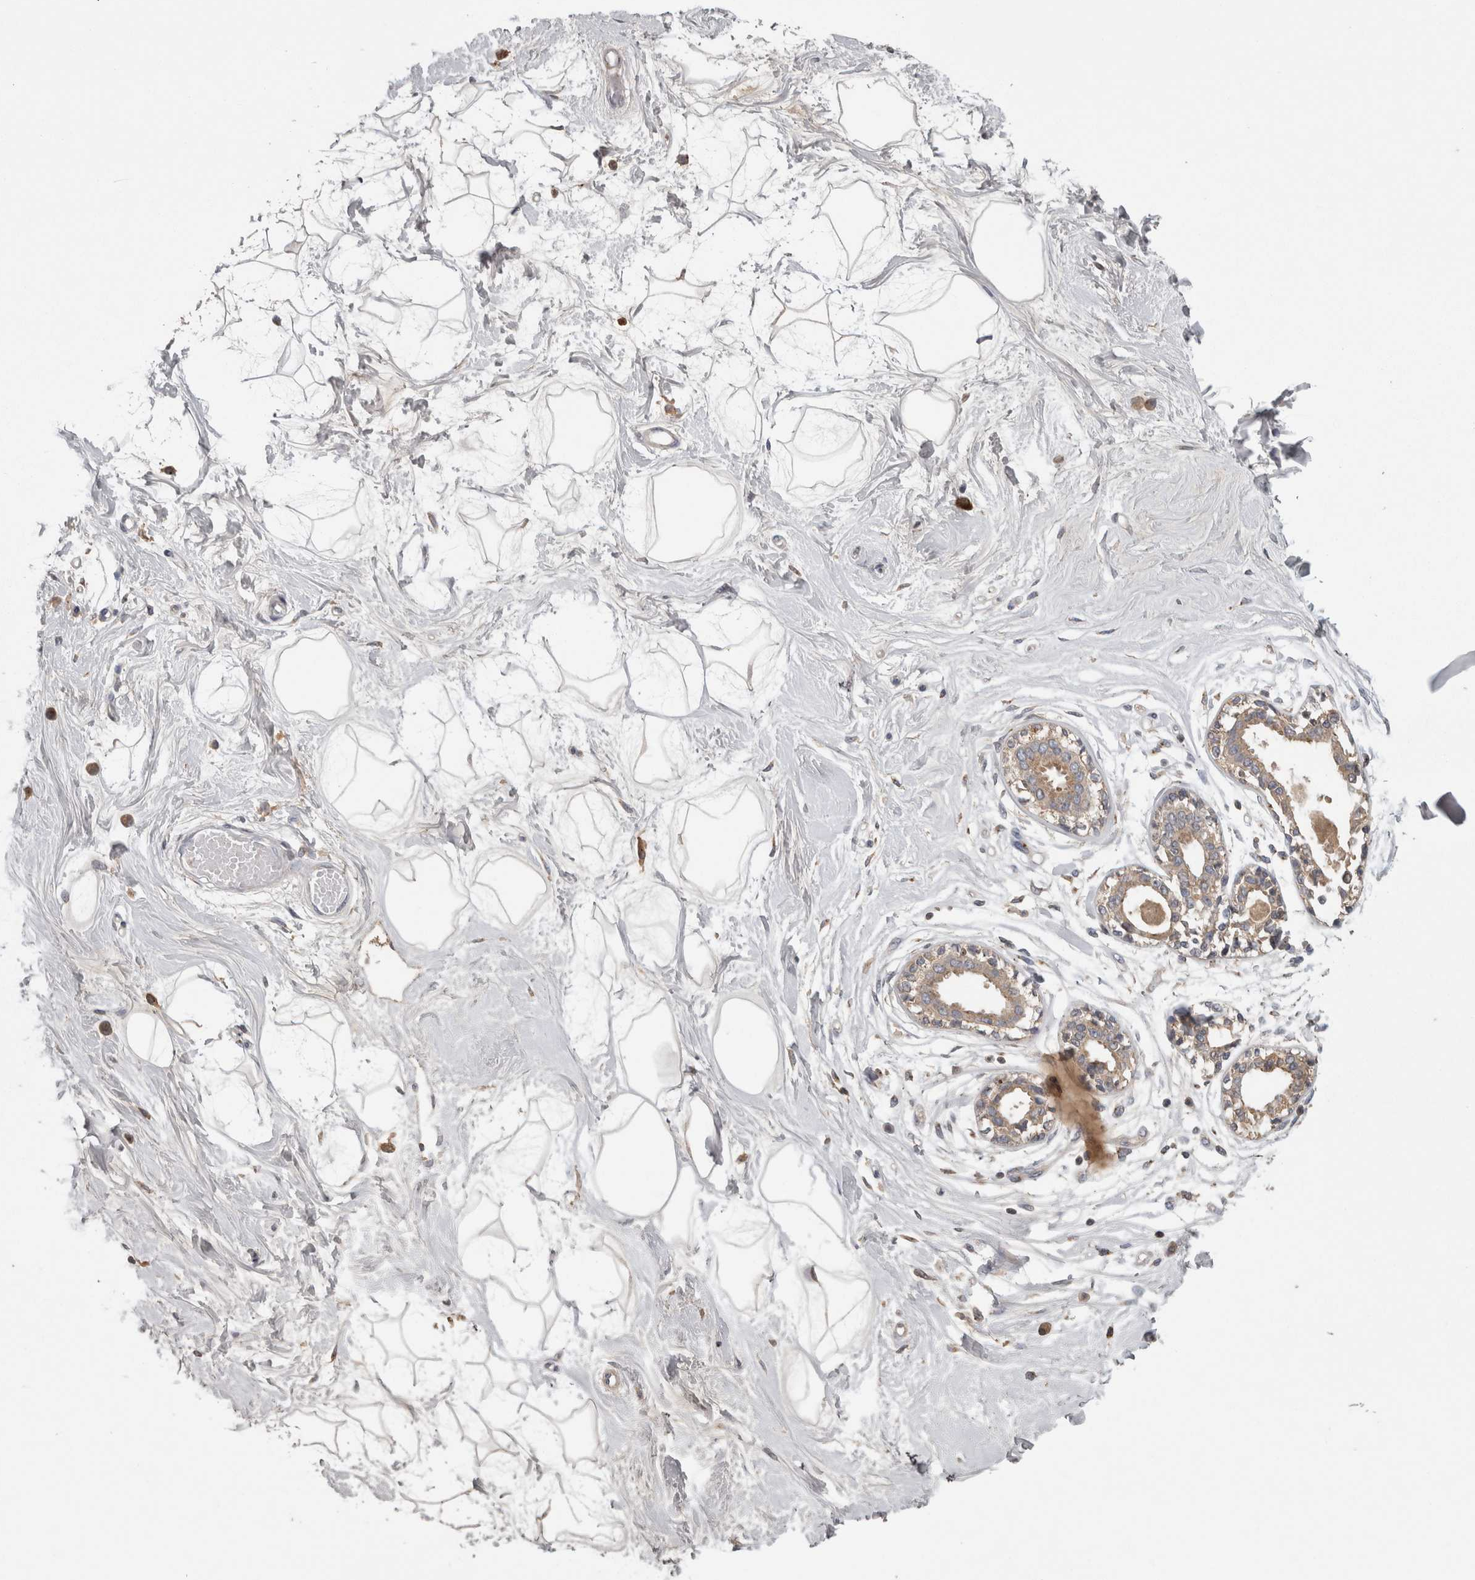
{"staining": {"intensity": "negative", "quantity": "none", "location": "none"}, "tissue": "breast", "cell_type": "Adipocytes", "image_type": "normal", "snomed": [{"axis": "morphology", "description": "Normal tissue, NOS"}, {"axis": "topography", "description": "Breast"}], "caption": "High power microscopy histopathology image of an immunohistochemistry histopathology image of unremarkable breast, revealing no significant expression in adipocytes. The staining is performed using DAB brown chromogen with nuclei counter-stained in using hematoxylin.", "gene": "PCM1", "patient": {"sex": "female", "age": 45}}